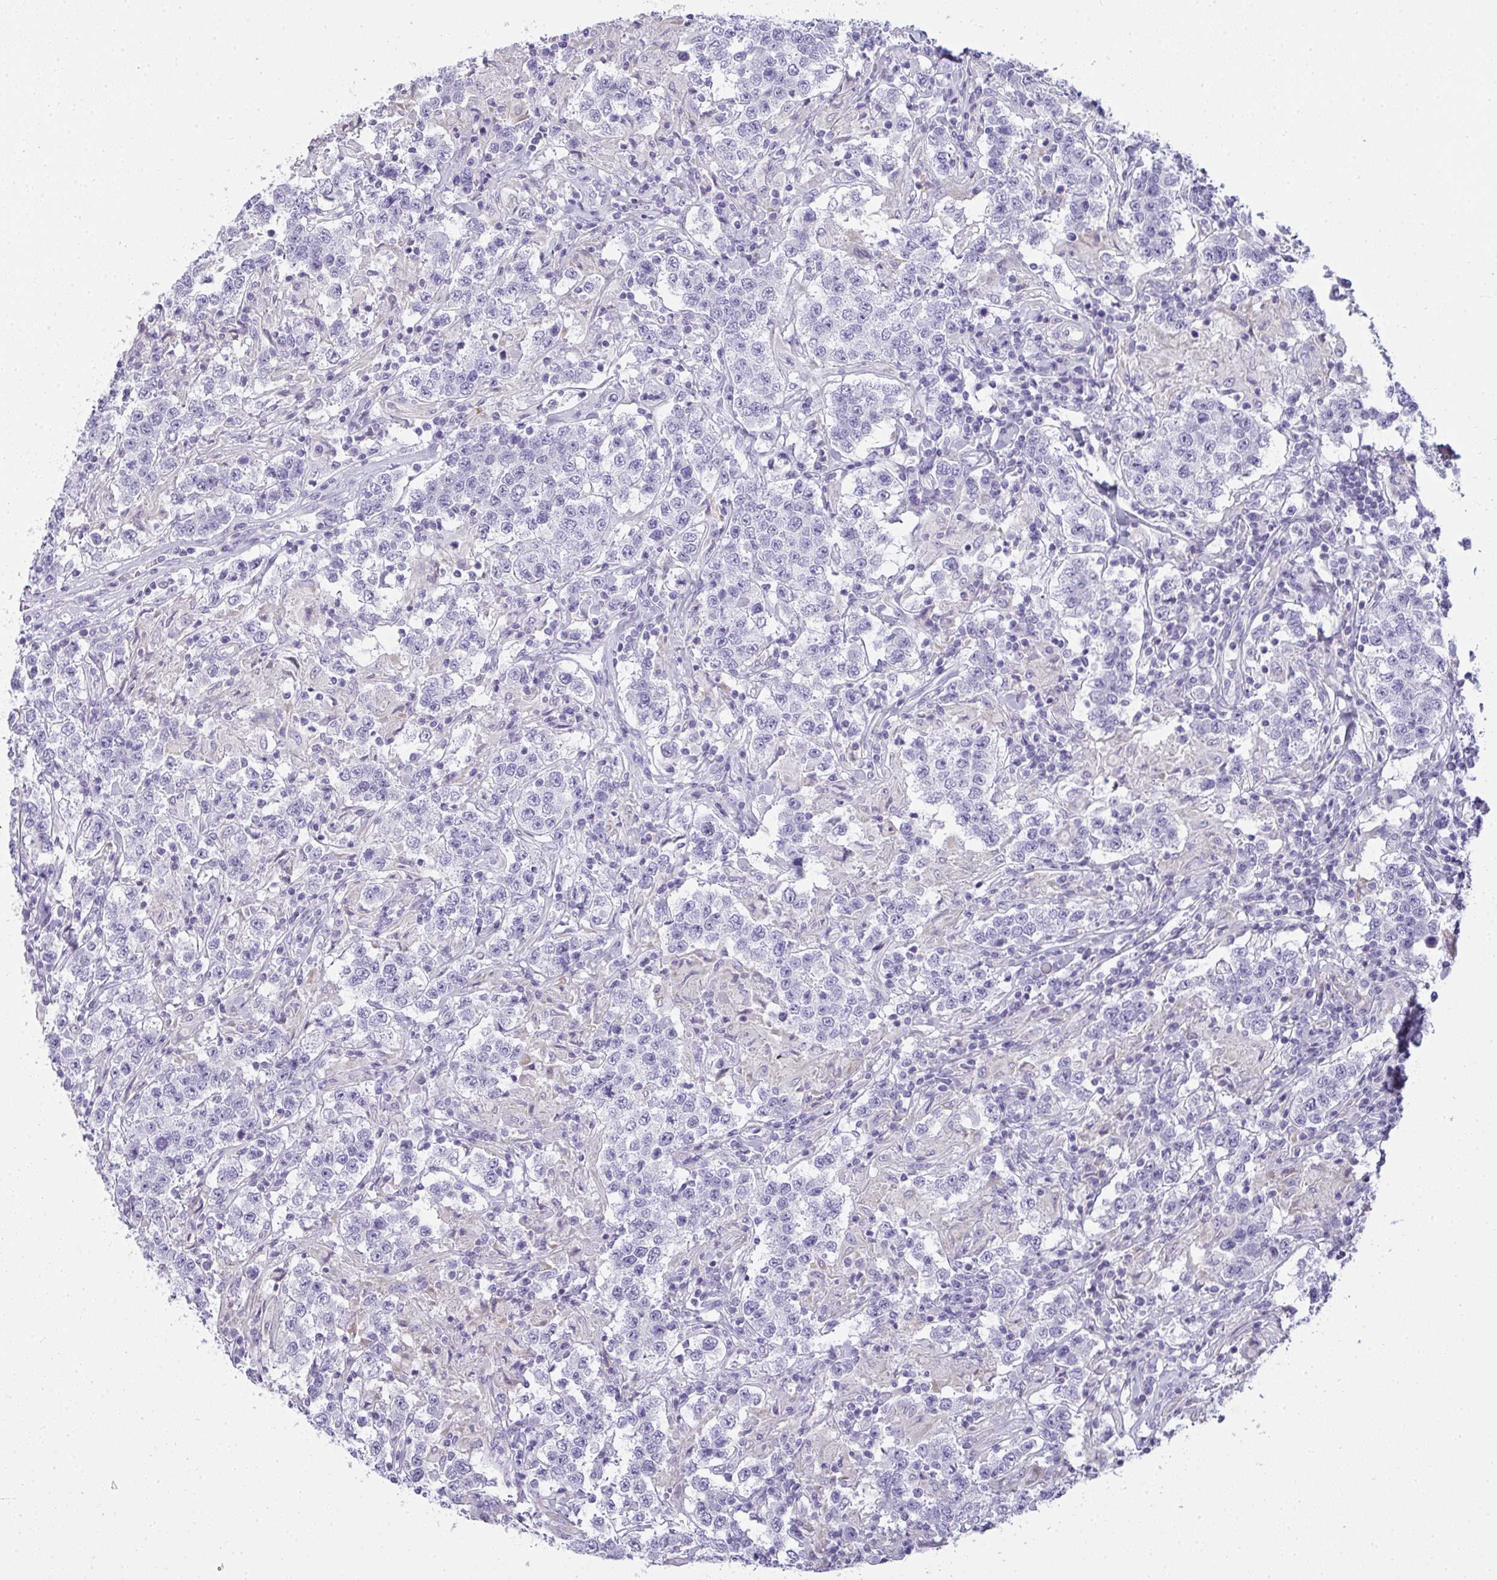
{"staining": {"intensity": "negative", "quantity": "none", "location": "none"}, "tissue": "testis cancer", "cell_type": "Tumor cells", "image_type": "cancer", "snomed": [{"axis": "morphology", "description": "Seminoma, NOS"}, {"axis": "morphology", "description": "Carcinoma, Embryonal, NOS"}, {"axis": "topography", "description": "Testis"}], "caption": "This is an immunohistochemistry image of testis seminoma. There is no positivity in tumor cells.", "gene": "GSDMB", "patient": {"sex": "male", "age": 41}}